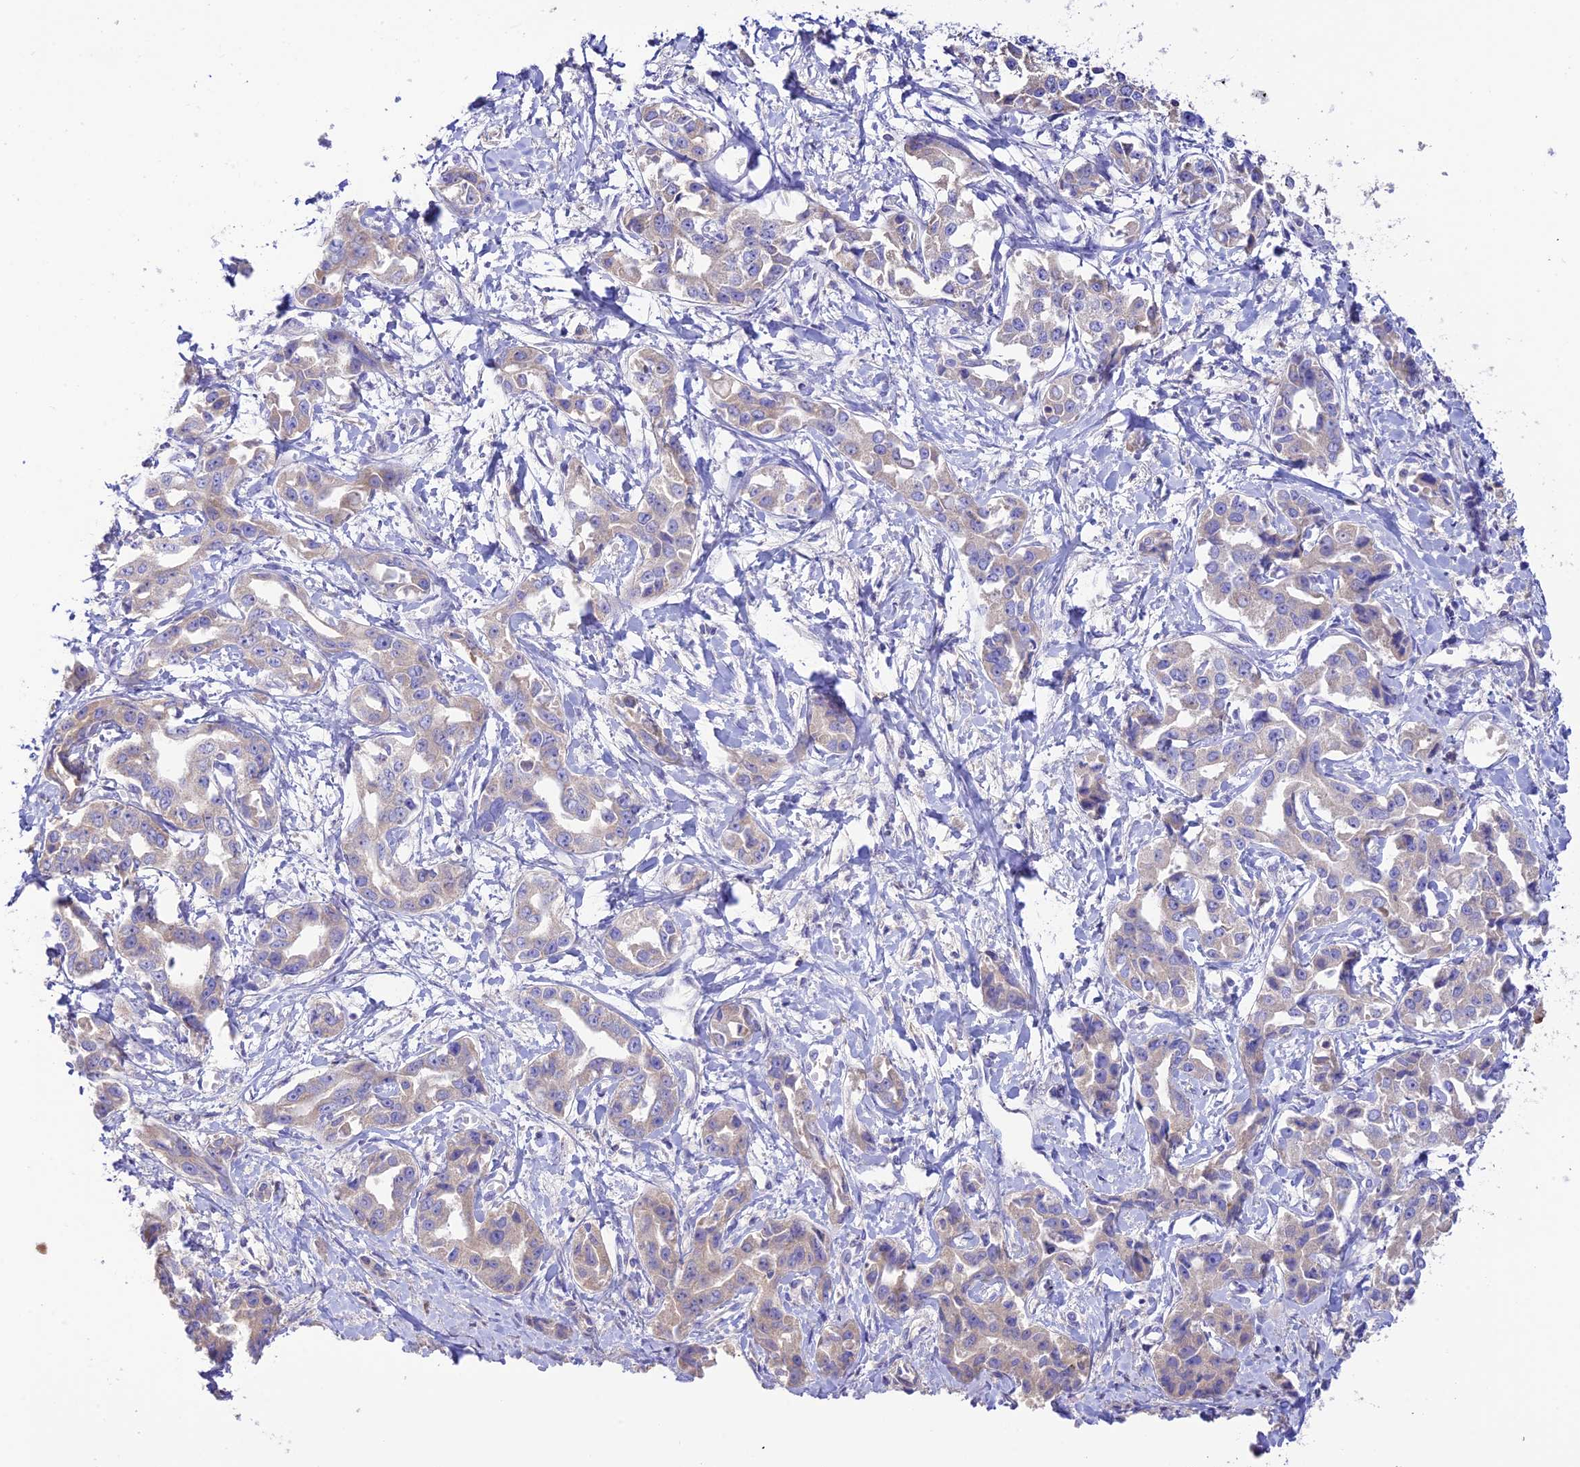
{"staining": {"intensity": "weak", "quantity": "25%-75%", "location": "cytoplasmic/membranous"}, "tissue": "liver cancer", "cell_type": "Tumor cells", "image_type": "cancer", "snomed": [{"axis": "morphology", "description": "Cholangiocarcinoma"}, {"axis": "topography", "description": "Liver"}], "caption": "The immunohistochemical stain highlights weak cytoplasmic/membranous expression in tumor cells of cholangiocarcinoma (liver) tissue. (DAB (3,3'-diaminobenzidine) IHC, brown staining for protein, blue staining for nuclei).", "gene": "NLRP9", "patient": {"sex": "male", "age": 59}}